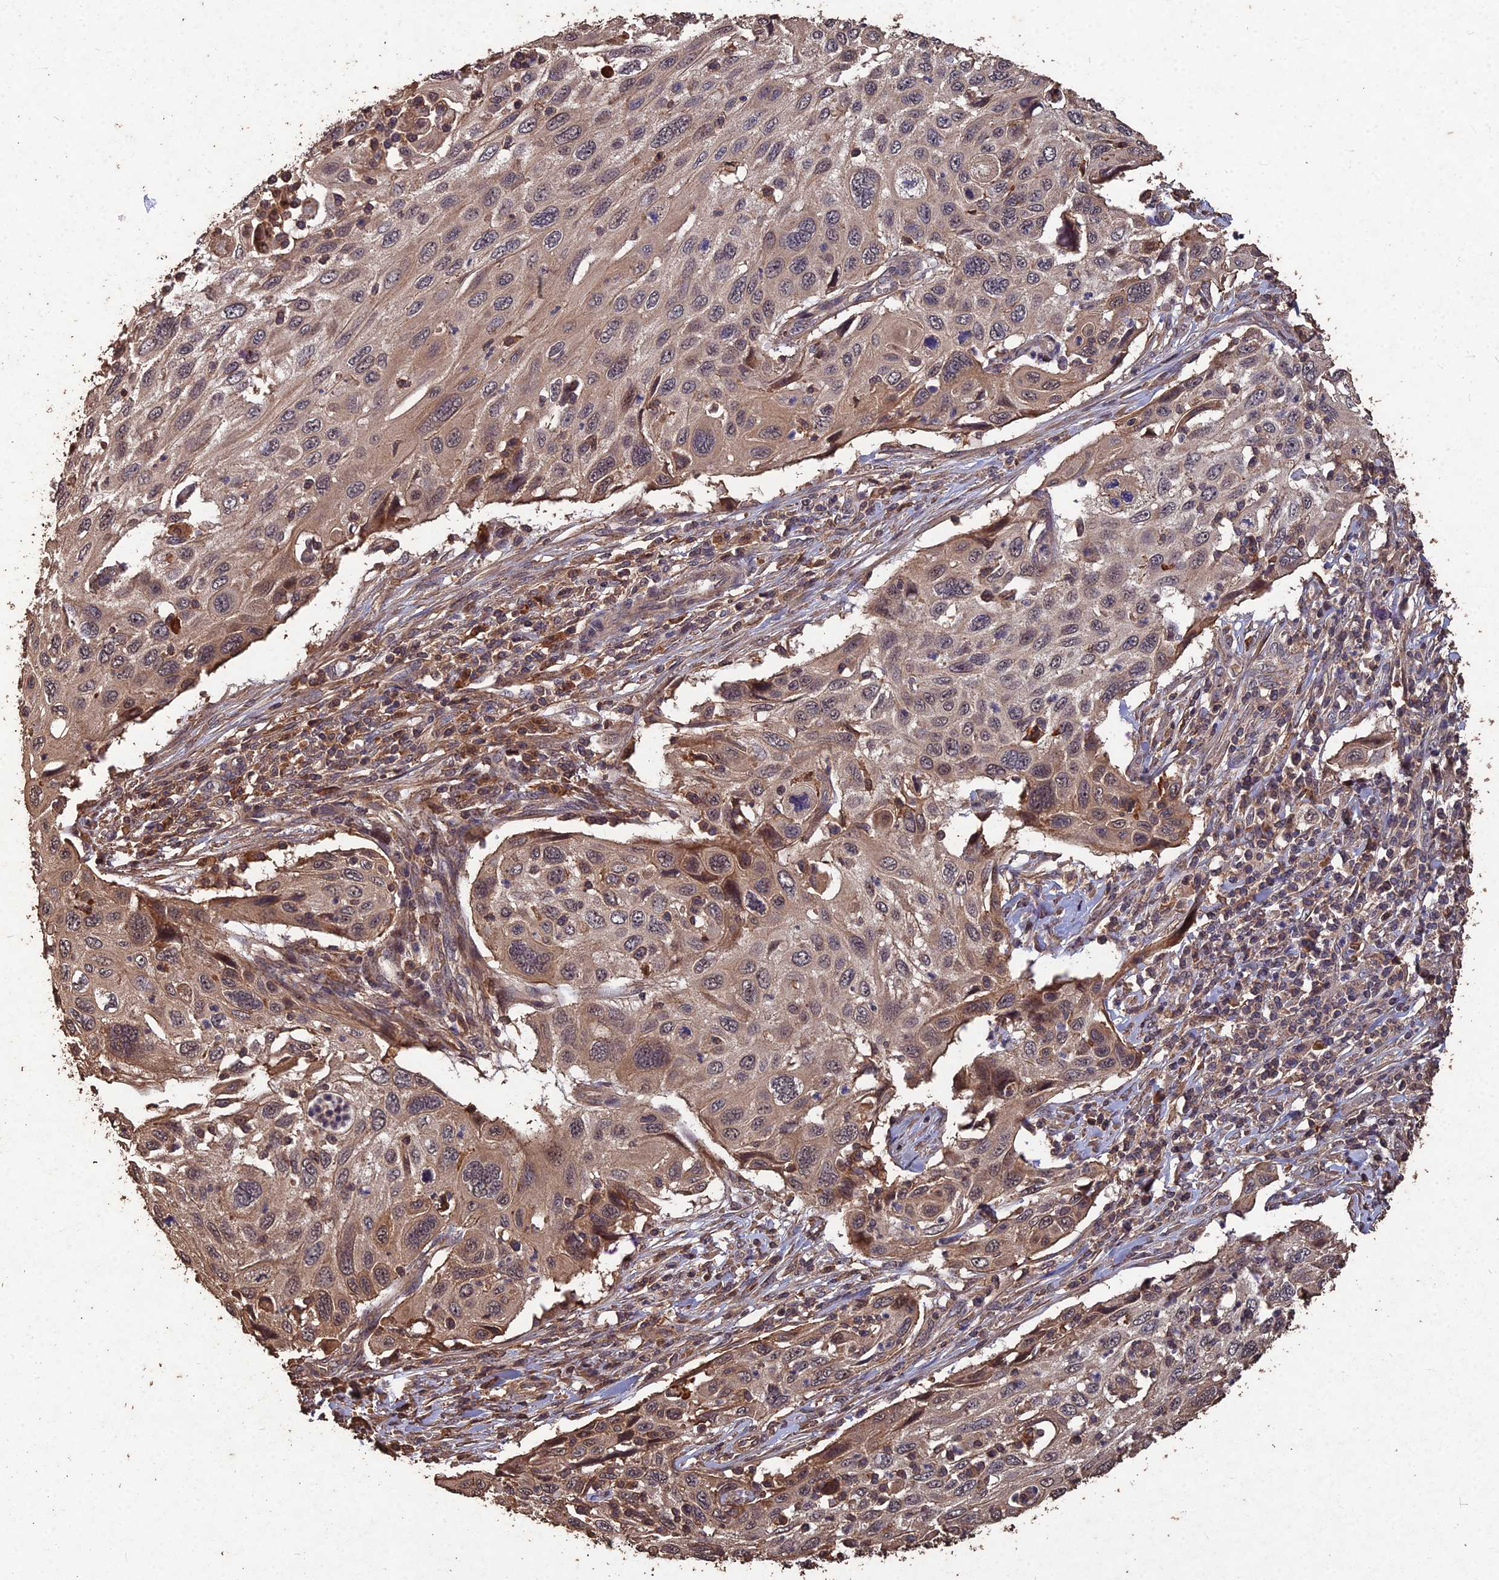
{"staining": {"intensity": "weak", "quantity": ">75%", "location": "cytoplasmic/membranous,nuclear"}, "tissue": "cervical cancer", "cell_type": "Tumor cells", "image_type": "cancer", "snomed": [{"axis": "morphology", "description": "Squamous cell carcinoma, NOS"}, {"axis": "topography", "description": "Cervix"}], "caption": "IHC of cervical squamous cell carcinoma demonstrates low levels of weak cytoplasmic/membranous and nuclear expression in approximately >75% of tumor cells.", "gene": "SYMPK", "patient": {"sex": "female", "age": 70}}